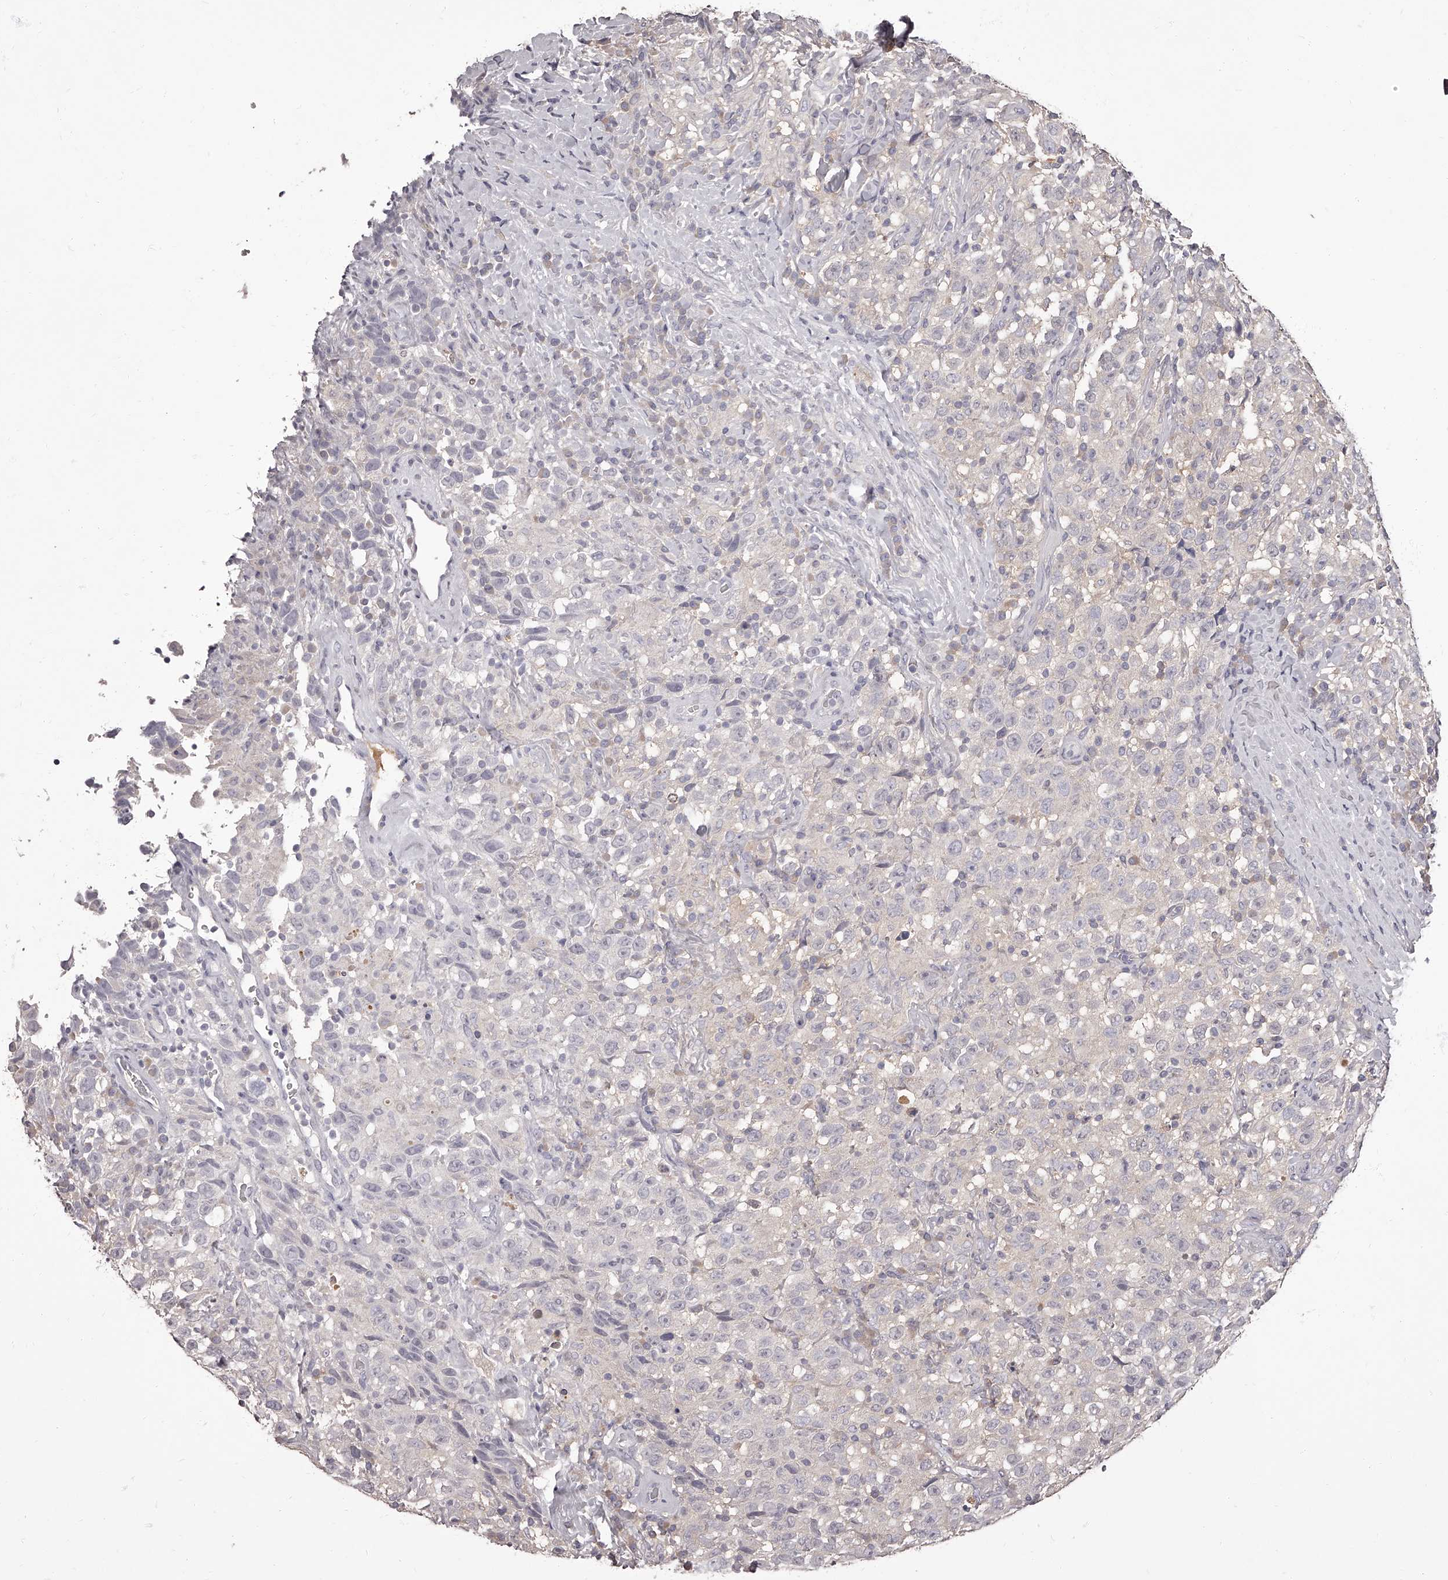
{"staining": {"intensity": "negative", "quantity": "none", "location": "none"}, "tissue": "testis cancer", "cell_type": "Tumor cells", "image_type": "cancer", "snomed": [{"axis": "morphology", "description": "Seminoma, NOS"}, {"axis": "topography", "description": "Testis"}], "caption": "DAB immunohistochemical staining of testis cancer displays no significant positivity in tumor cells.", "gene": "APEH", "patient": {"sex": "male", "age": 41}}